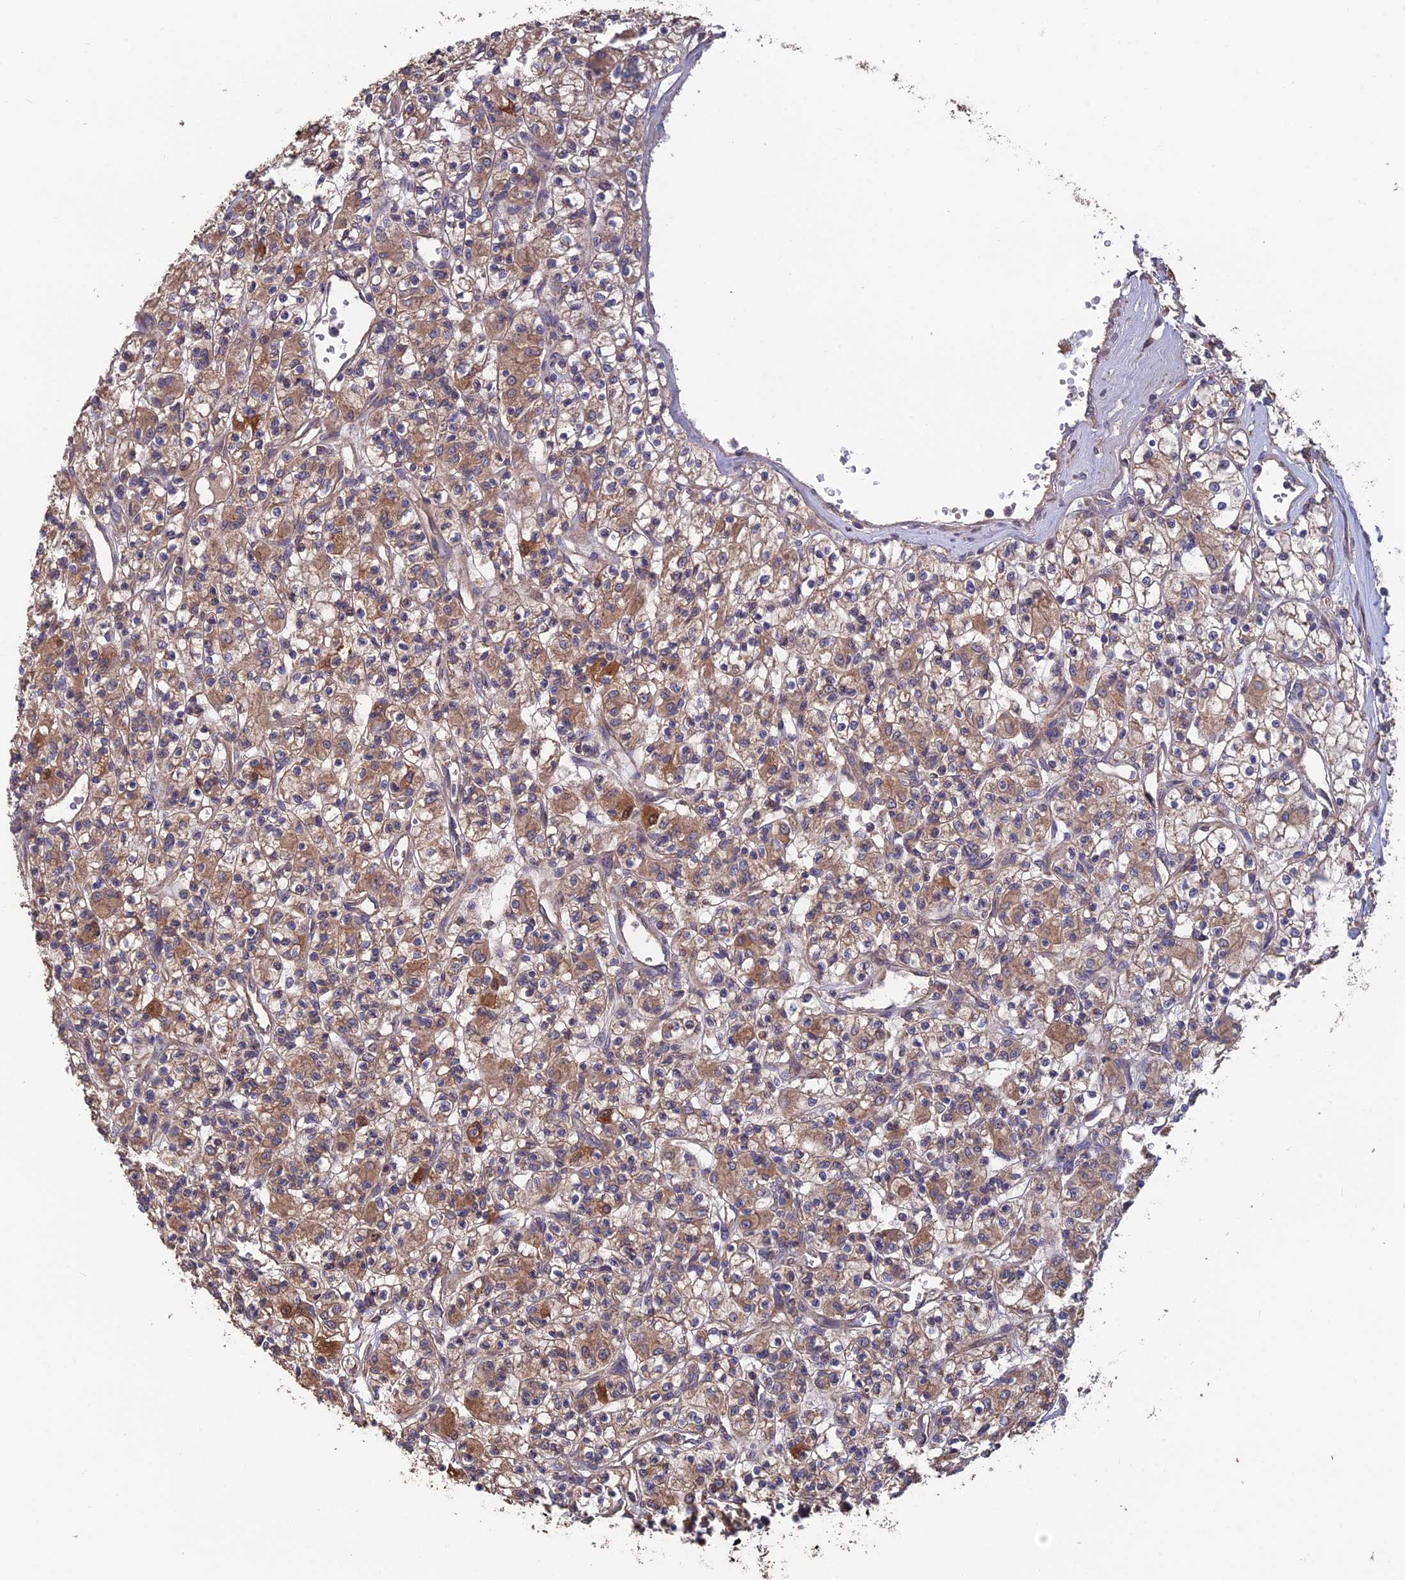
{"staining": {"intensity": "moderate", "quantity": ">75%", "location": "cytoplasmic/membranous"}, "tissue": "renal cancer", "cell_type": "Tumor cells", "image_type": "cancer", "snomed": [{"axis": "morphology", "description": "Adenocarcinoma, NOS"}, {"axis": "topography", "description": "Kidney"}], "caption": "Immunohistochemistry (IHC) staining of renal cancer, which shows medium levels of moderate cytoplasmic/membranous positivity in approximately >75% of tumor cells indicating moderate cytoplasmic/membranous protein positivity. The staining was performed using DAB (brown) for protein detection and nuclei were counterstained in hematoxylin (blue).", "gene": "SHISA5", "patient": {"sex": "female", "age": 59}}